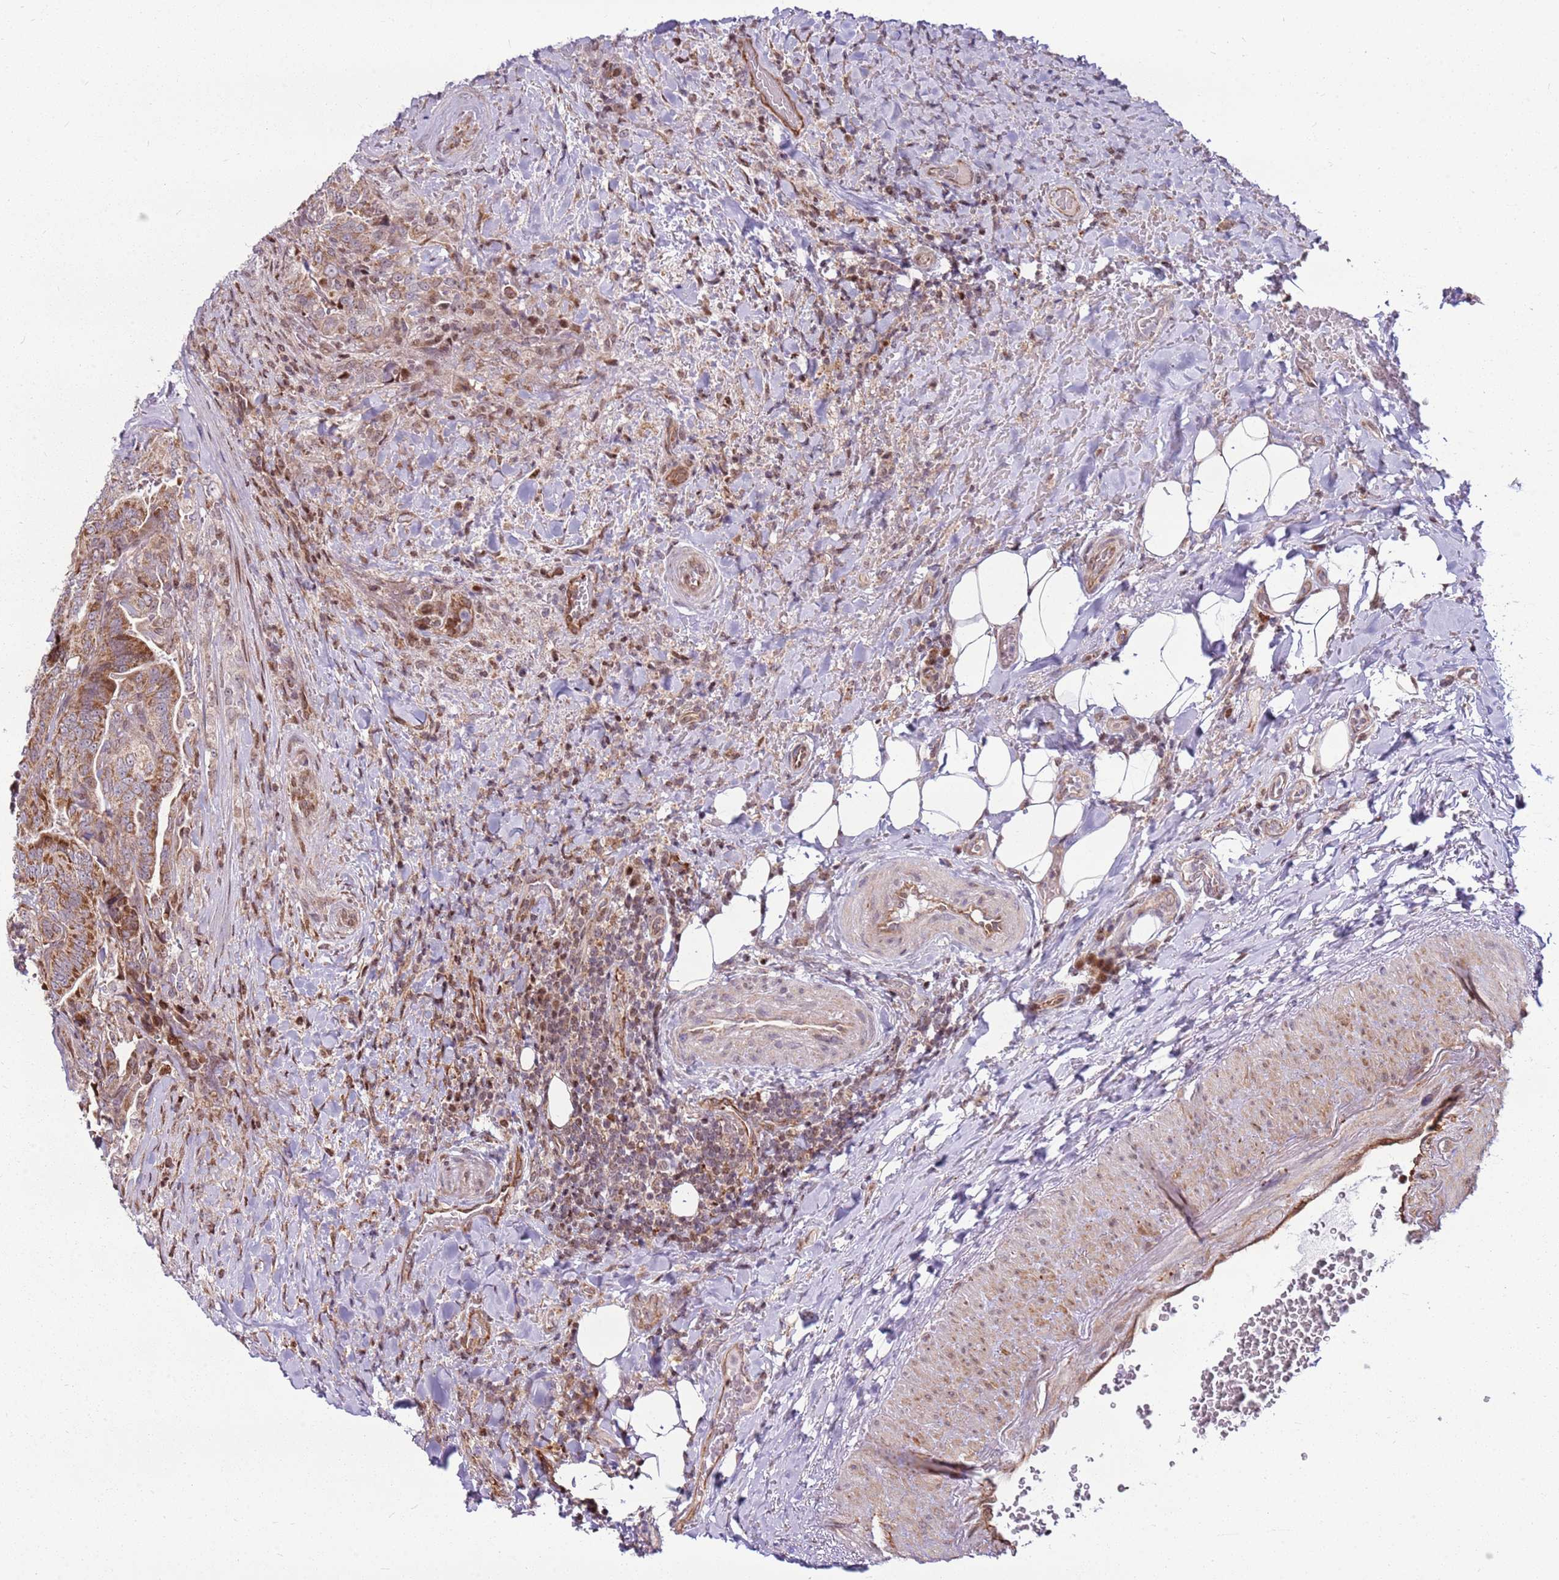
{"staining": {"intensity": "moderate", "quantity": "25%-75%", "location": "cytoplasmic/membranous"}, "tissue": "thyroid cancer", "cell_type": "Tumor cells", "image_type": "cancer", "snomed": [{"axis": "morphology", "description": "Papillary adenocarcinoma, NOS"}, {"axis": "topography", "description": "Thyroid gland"}], "caption": "A photomicrograph of human thyroid papillary adenocarcinoma stained for a protein exhibits moderate cytoplasmic/membranous brown staining in tumor cells.", "gene": "PCTP", "patient": {"sex": "male", "age": 61}}